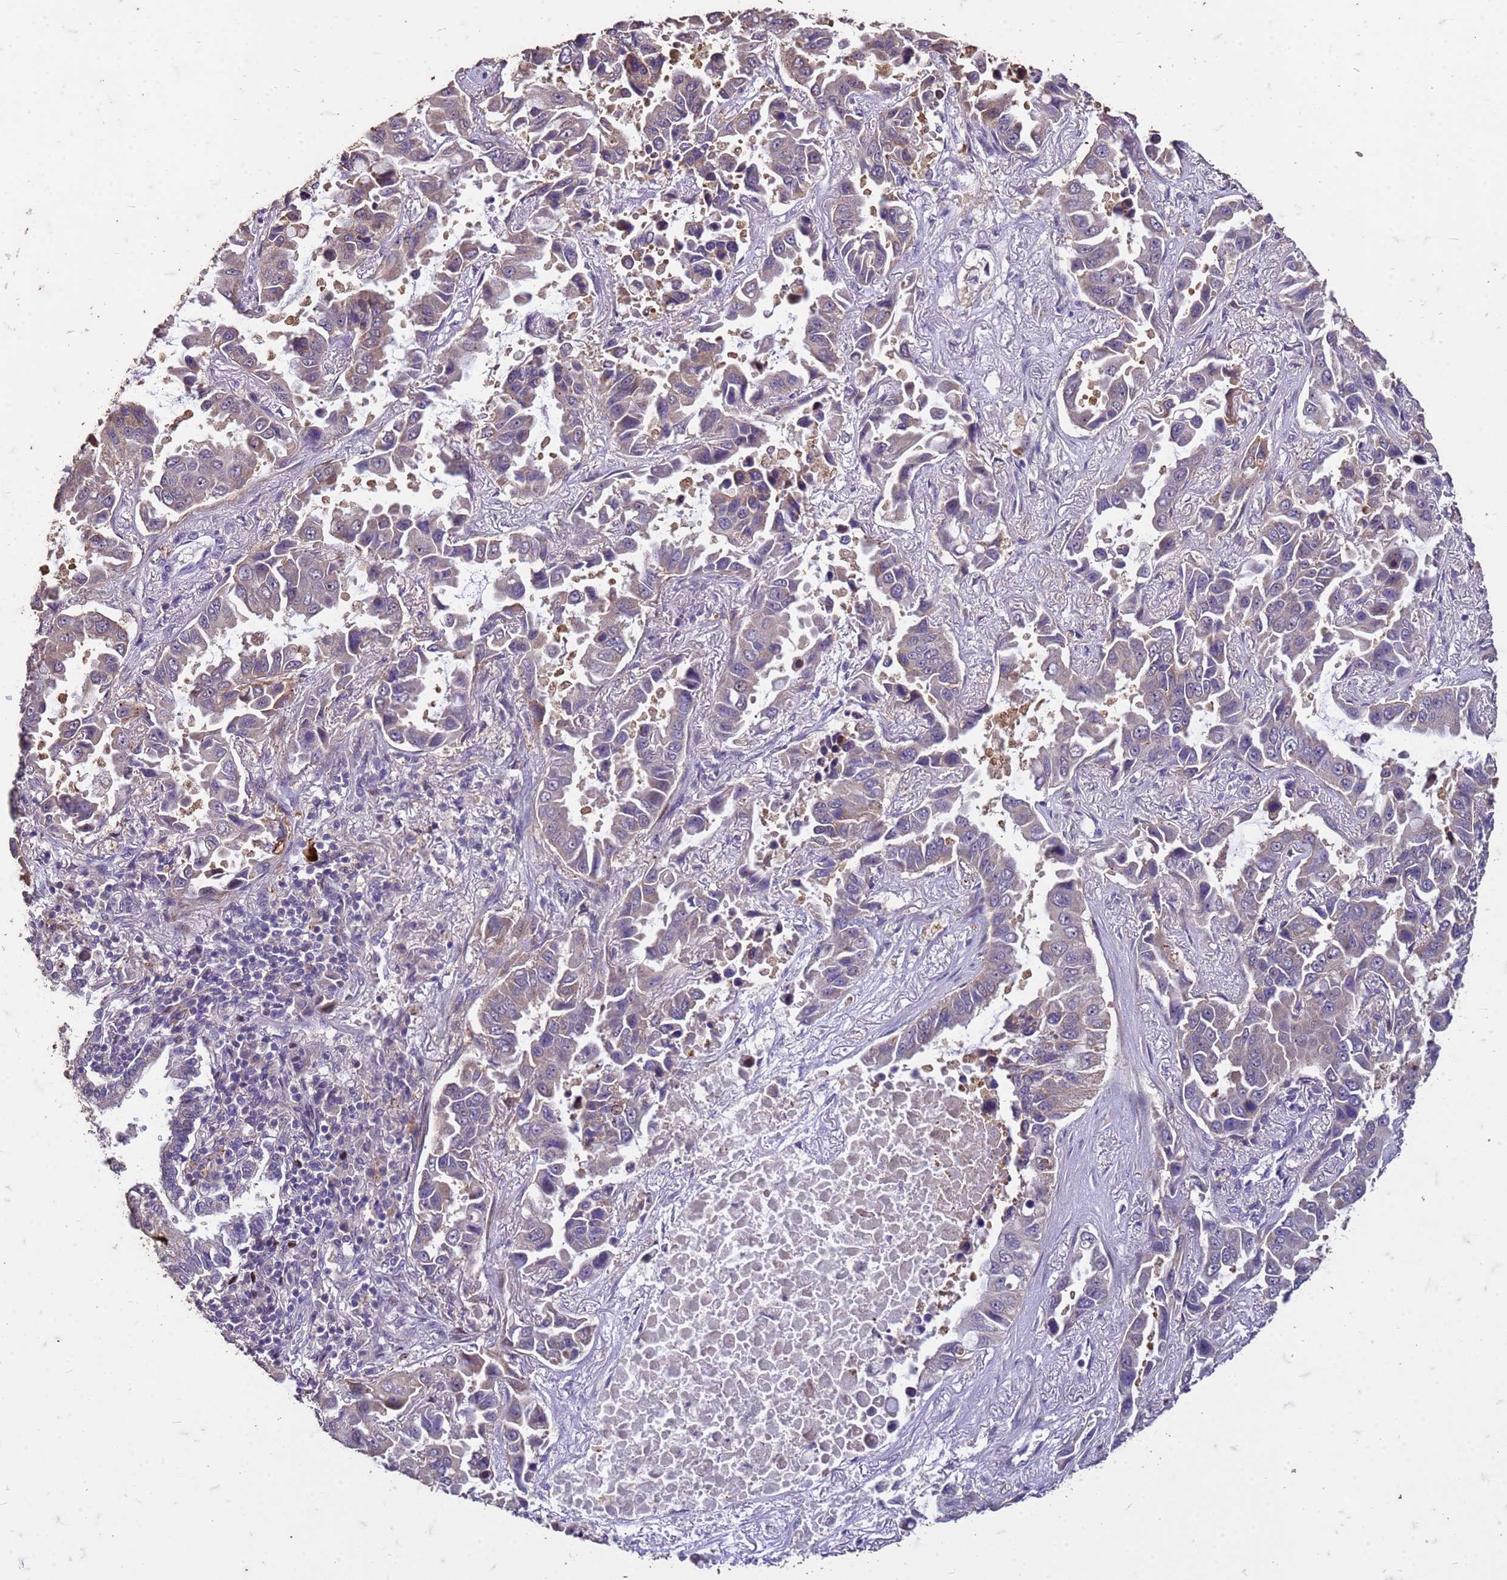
{"staining": {"intensity": "negative", "quantity": "none", "location": "none"}, "tissue": "lung cancer", "cell_type": "Tumor cells", "image_type": "cancer", "snomed": [{"axis": "morphology", "description": "Adenocarcinoma, NOS"}, {"axis": "topography", "description": "Lung"}], "caption": "An image of human lung adenocarcinoma is negative for staining in tumor cells.", "gene": "FAM184B", "patient": {"sex": "male", "age": 64}}